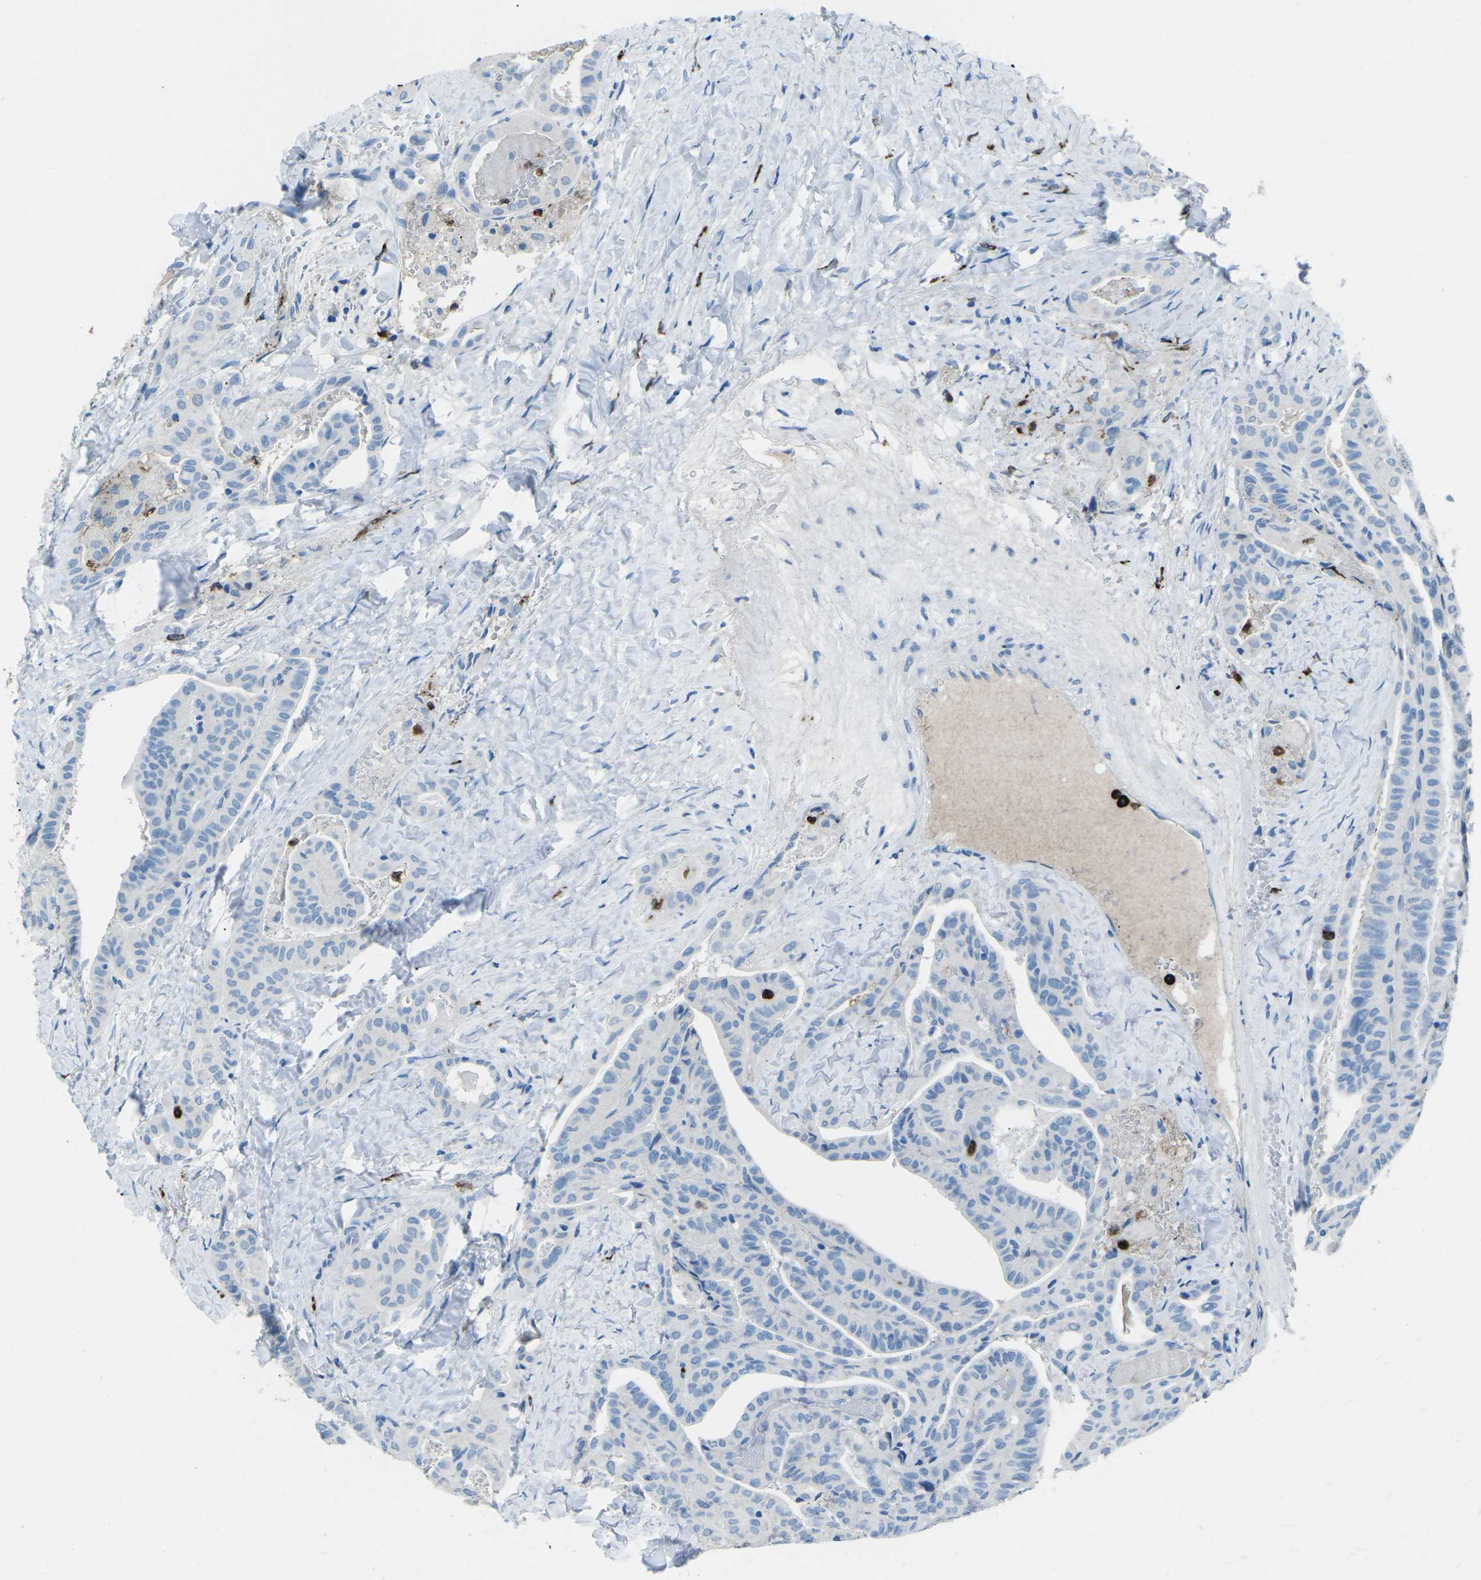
{"staining": {"intensity": "negative", "quantity": "none", "location": "none"}, "tissue": "thyroid cancer", "cell_type": "Tumor cells", "image_type": "cancer", "snomed": [{"axis": "morphology", "description": "Papillary adenocarcinoma, NOS"}, {"axis": "topography", "description": "Thyroid gland"}], "caption": "Immunohistochemical staining of thyroid papillary adenocarcinoma reveals no significant expression in tumor cells.", "gene": "FCN1", "patient": {"sex": "male", "age": 77}}